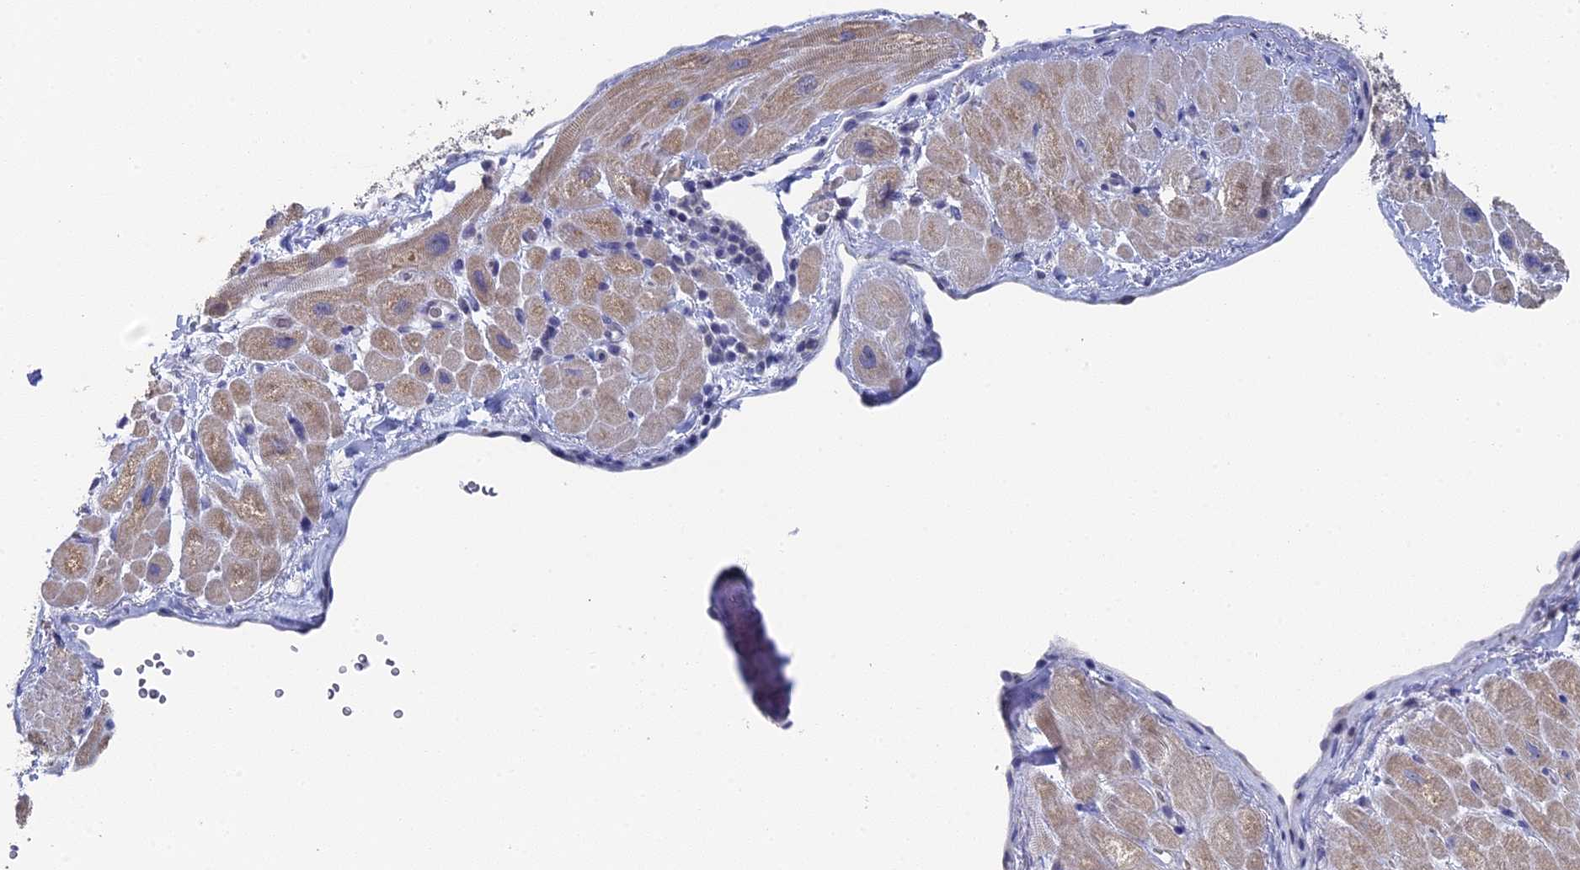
{"staining": {"intensity": "weak", "quantity": "<25%", "location": "cytoplasmic/membranous"}, "tissue": "heart muscle", "cell_type": "Cardiomyocytes", "image_type": "normal", "snomed": [{"axis": "morphology", "description": "Normal tissue, NOS"}, {"axis": "topography", "description": "Heart"}], "caption": "Cardiomyocytes are negative for brown protein staining in benign heart muscle. (DAB immunohistochemistry (IHC) visualized using brightfield microscopy, high magnification).", "gene": "SRFBP1", "patient": {"sex": "male", "age": 65}}